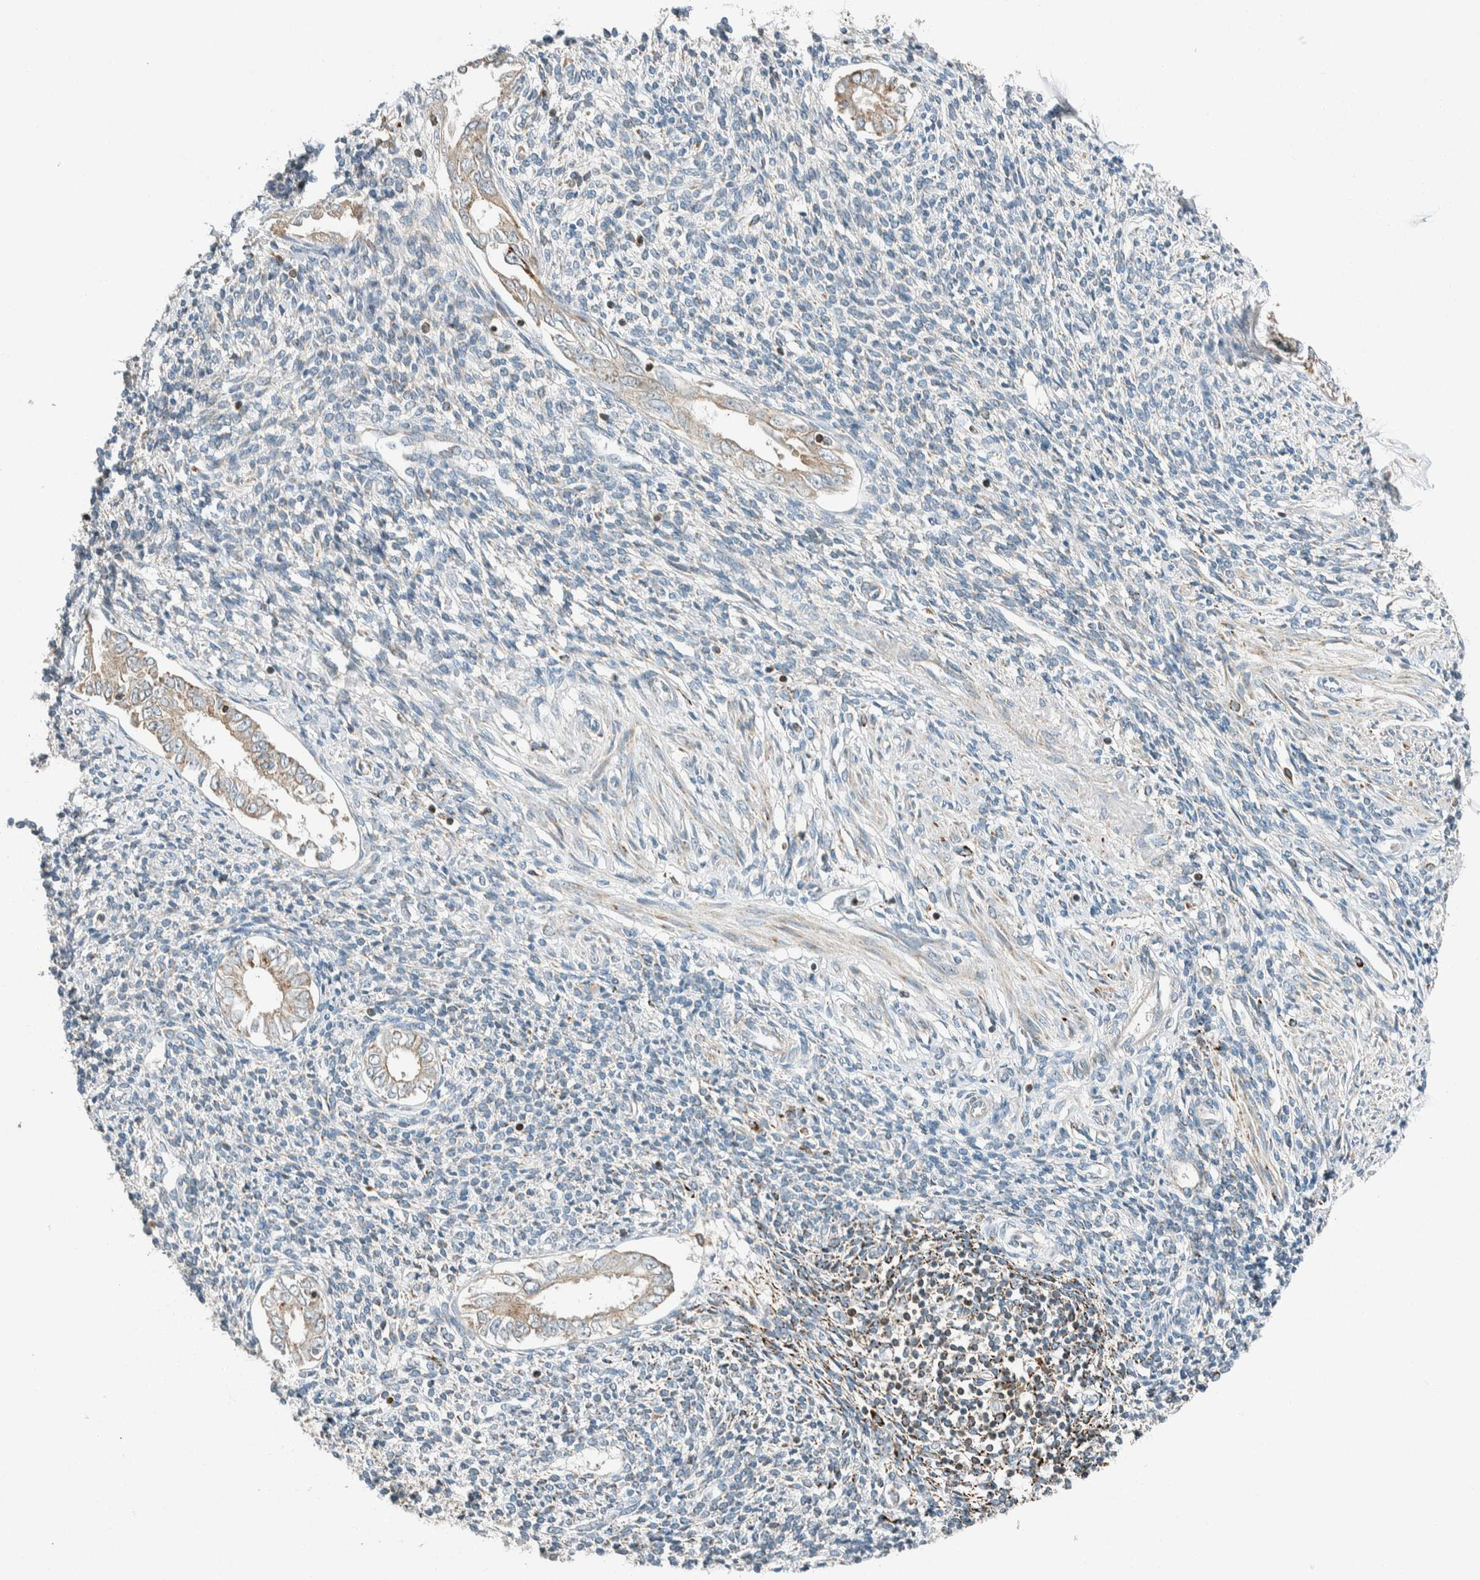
{"staining": {"intensity": "moderate", "quantity": "<25%", "location": "cytoplasmic/membranous"}, "tissue": "endometrium", "cell_type": "Cells in endometrial stroma", "image_type": "normal", "snomed": [{"axis": "morphology", "description": "Normal tissue, NOS"}, {"axis": "topography", "description": "Endometrium"}], "caption": "Immunohistochemical staining of unremarkable human endometrium shows low levels of moderate cytoplasmic/membranous positivity in about <25% of cells in endometrial stroma. Using DAB (3,3'-diaminobenzidine) (brown) and hematoxylin (blue) stains, captured at high magnification using brightfield microscopy.", "gene": "SPAG5", "patient": {"sex": "female", "age": 66}}